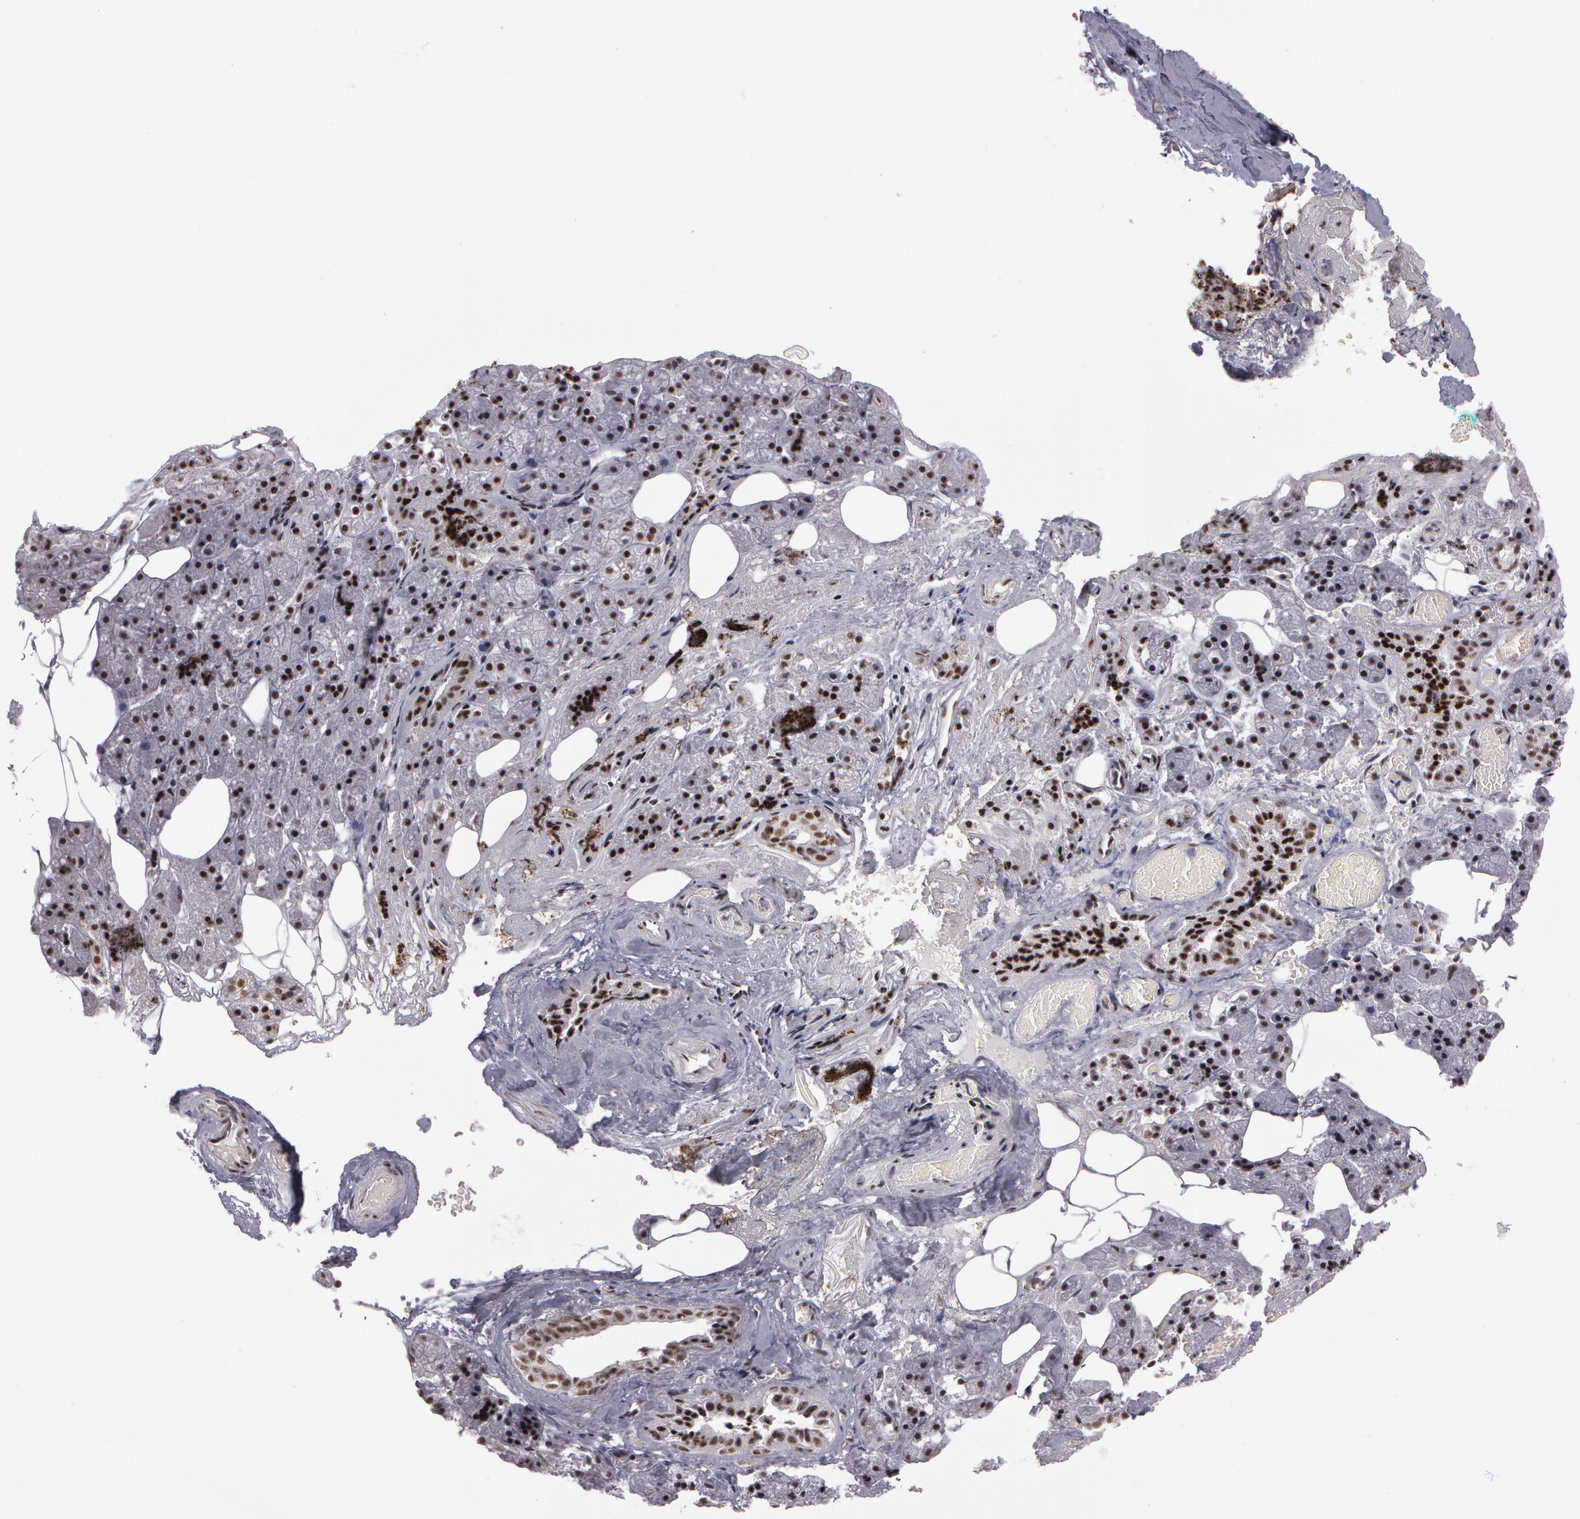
{"staining": {"intensity": "moderate", "quantity": ">75%", "location": "nuclear"}, "tissue": "salivary gland", "cell_type": "Glandular cells", "image_type": "normal", "snomed": [{"axis": "morphology", "description": "Normal tissue, NOS"}, {"axis": "topography", "description": "Salivary gland"}], "caption": "This image exhibits IHC staining of unremarkable human salivary gland, with medium moderate nuclear positivity in approximately >75% of glandular cells.", "gene": "PNN", "patient": {"sex": "female", "age": 55}}